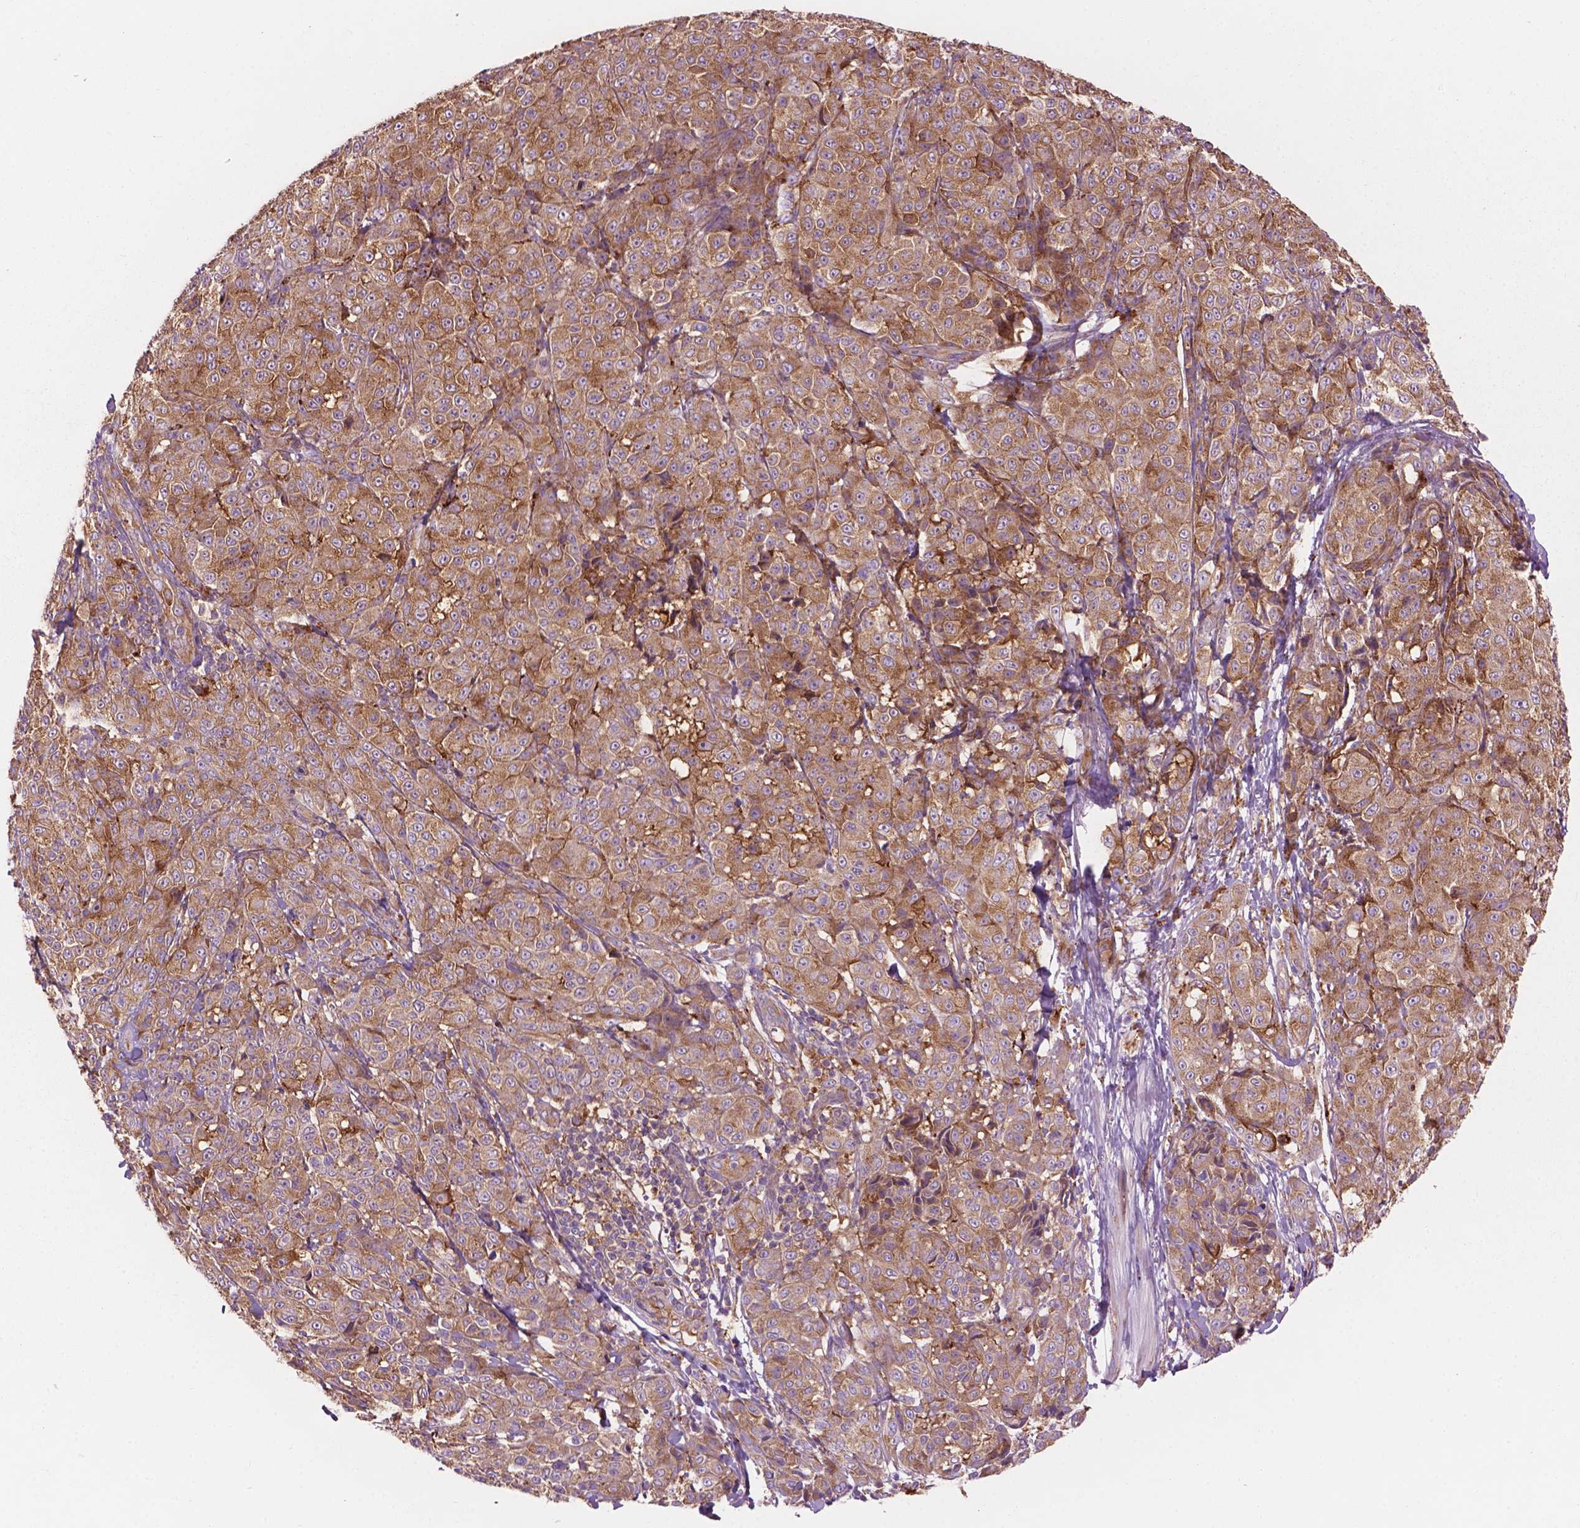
{"staining": {"intensity": "weak", "quantity": ">75%", "location": "cytoplasmic/membranous"}, "tissue": "melanoma", "cell_type": "Tumor cells", "image_type": "cancer", "snomed": [{"axis": "morphology", "description": "Malignant melanoma, NOS"}, {"axis": "topography", "description": "Skin"}], "caption": "Malignant melanoma stained for a protein (brown) reveals weak cytoplasmic/membranous positive positivity in approximately >75% of tumor cells.", "gene": "RPL37A", "patient": {"sex": "male", "age": 89}}